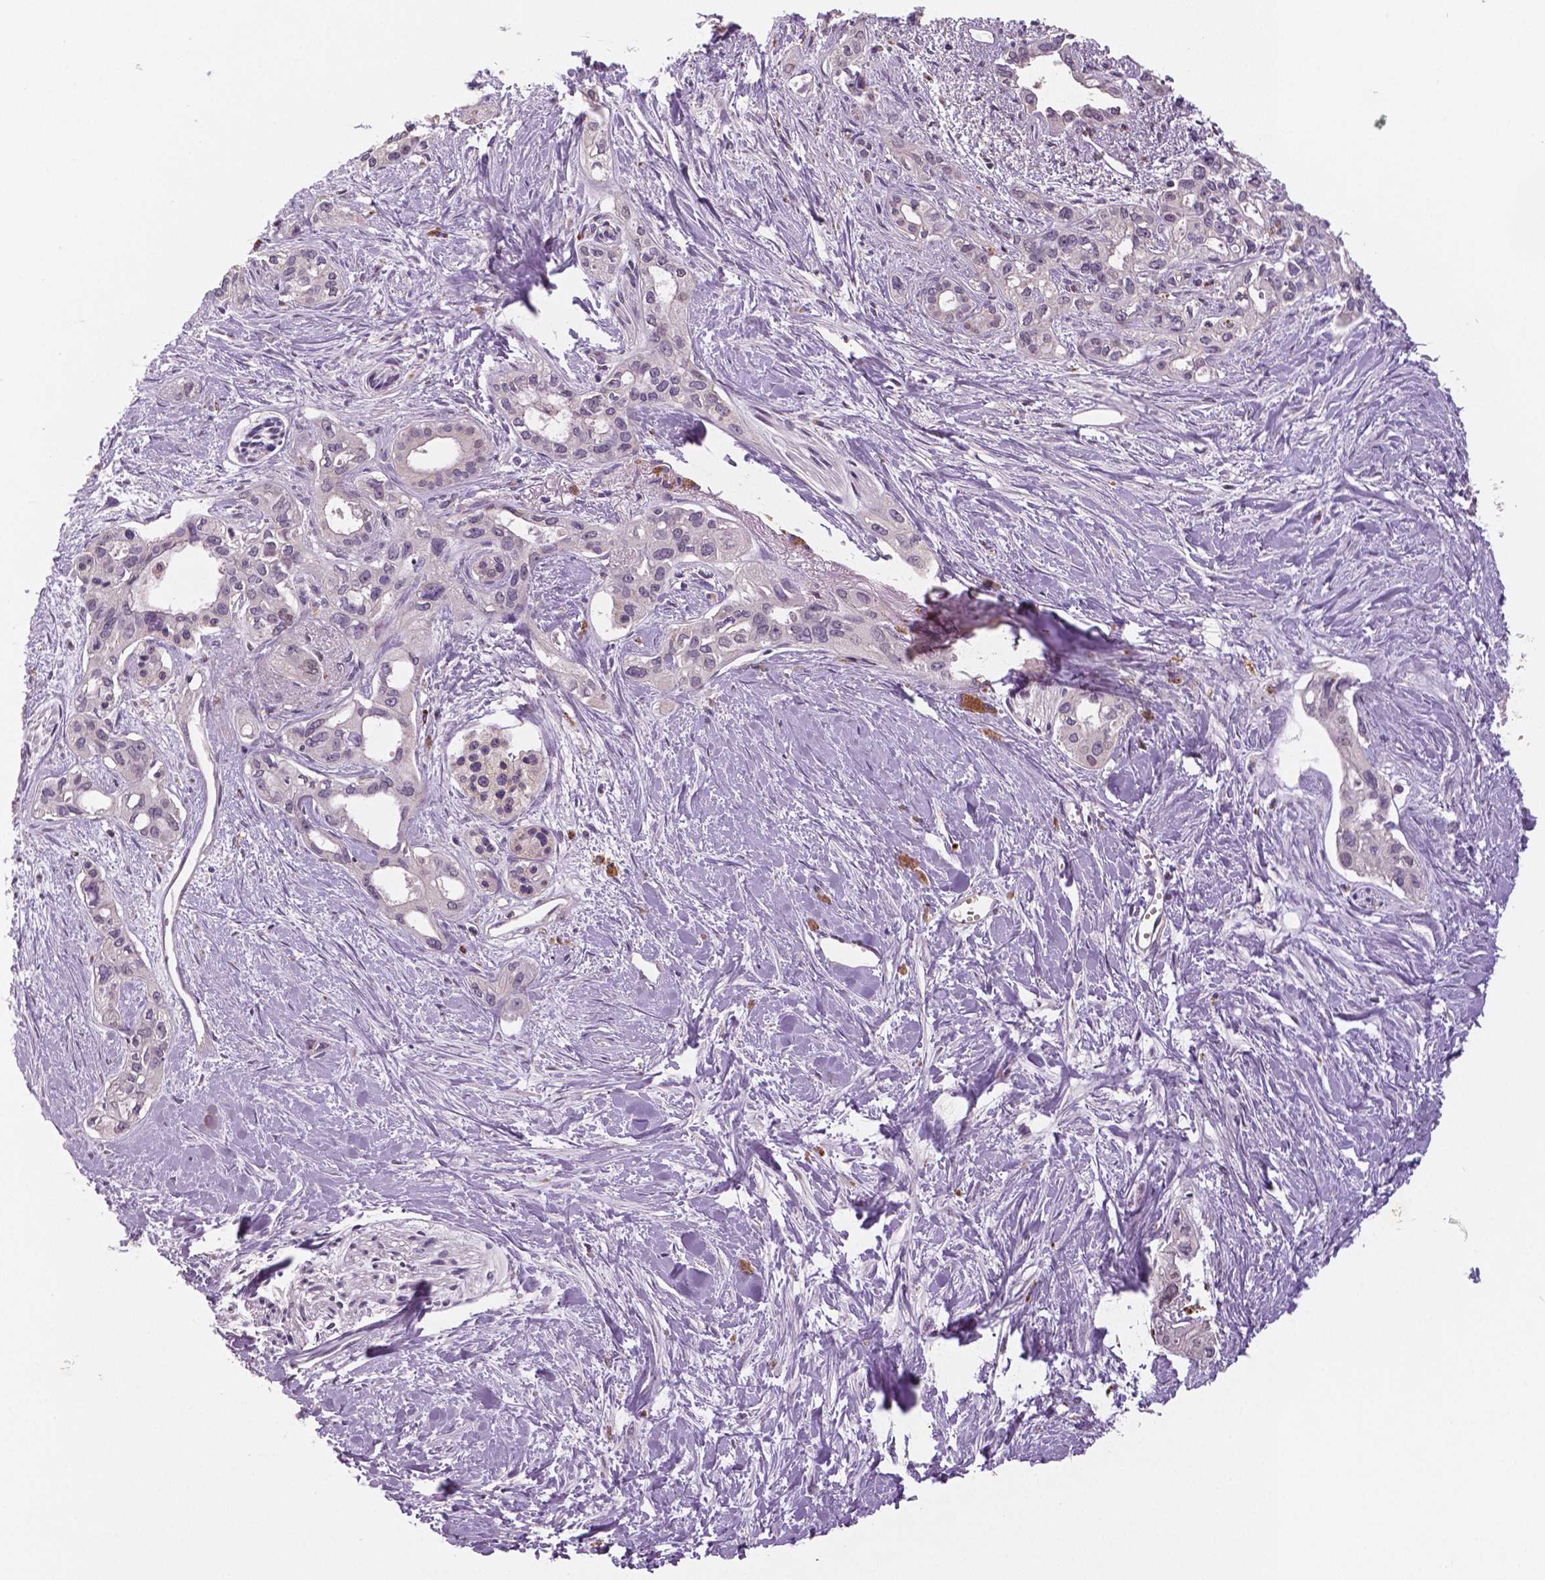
{"staining": {"intensity": "negative", "quantity": "none", "location": "none"}, "tissue": "pancreatic cancer", "cell_type": "Tumor cells", "image_type": "cancer", "snomed": [{"axis": "morphology", "description": "Adenocarcinoma, NOS"}, {"axis": "topography", "description": "Pancreas"}], "caption": "Human pancreatic cancer stained for a protein using immunohistochemistry (IHC) displays no positivity in tumor cells.", "gene": "MKI67", "patient": {"sex": "female", "age": 50}}